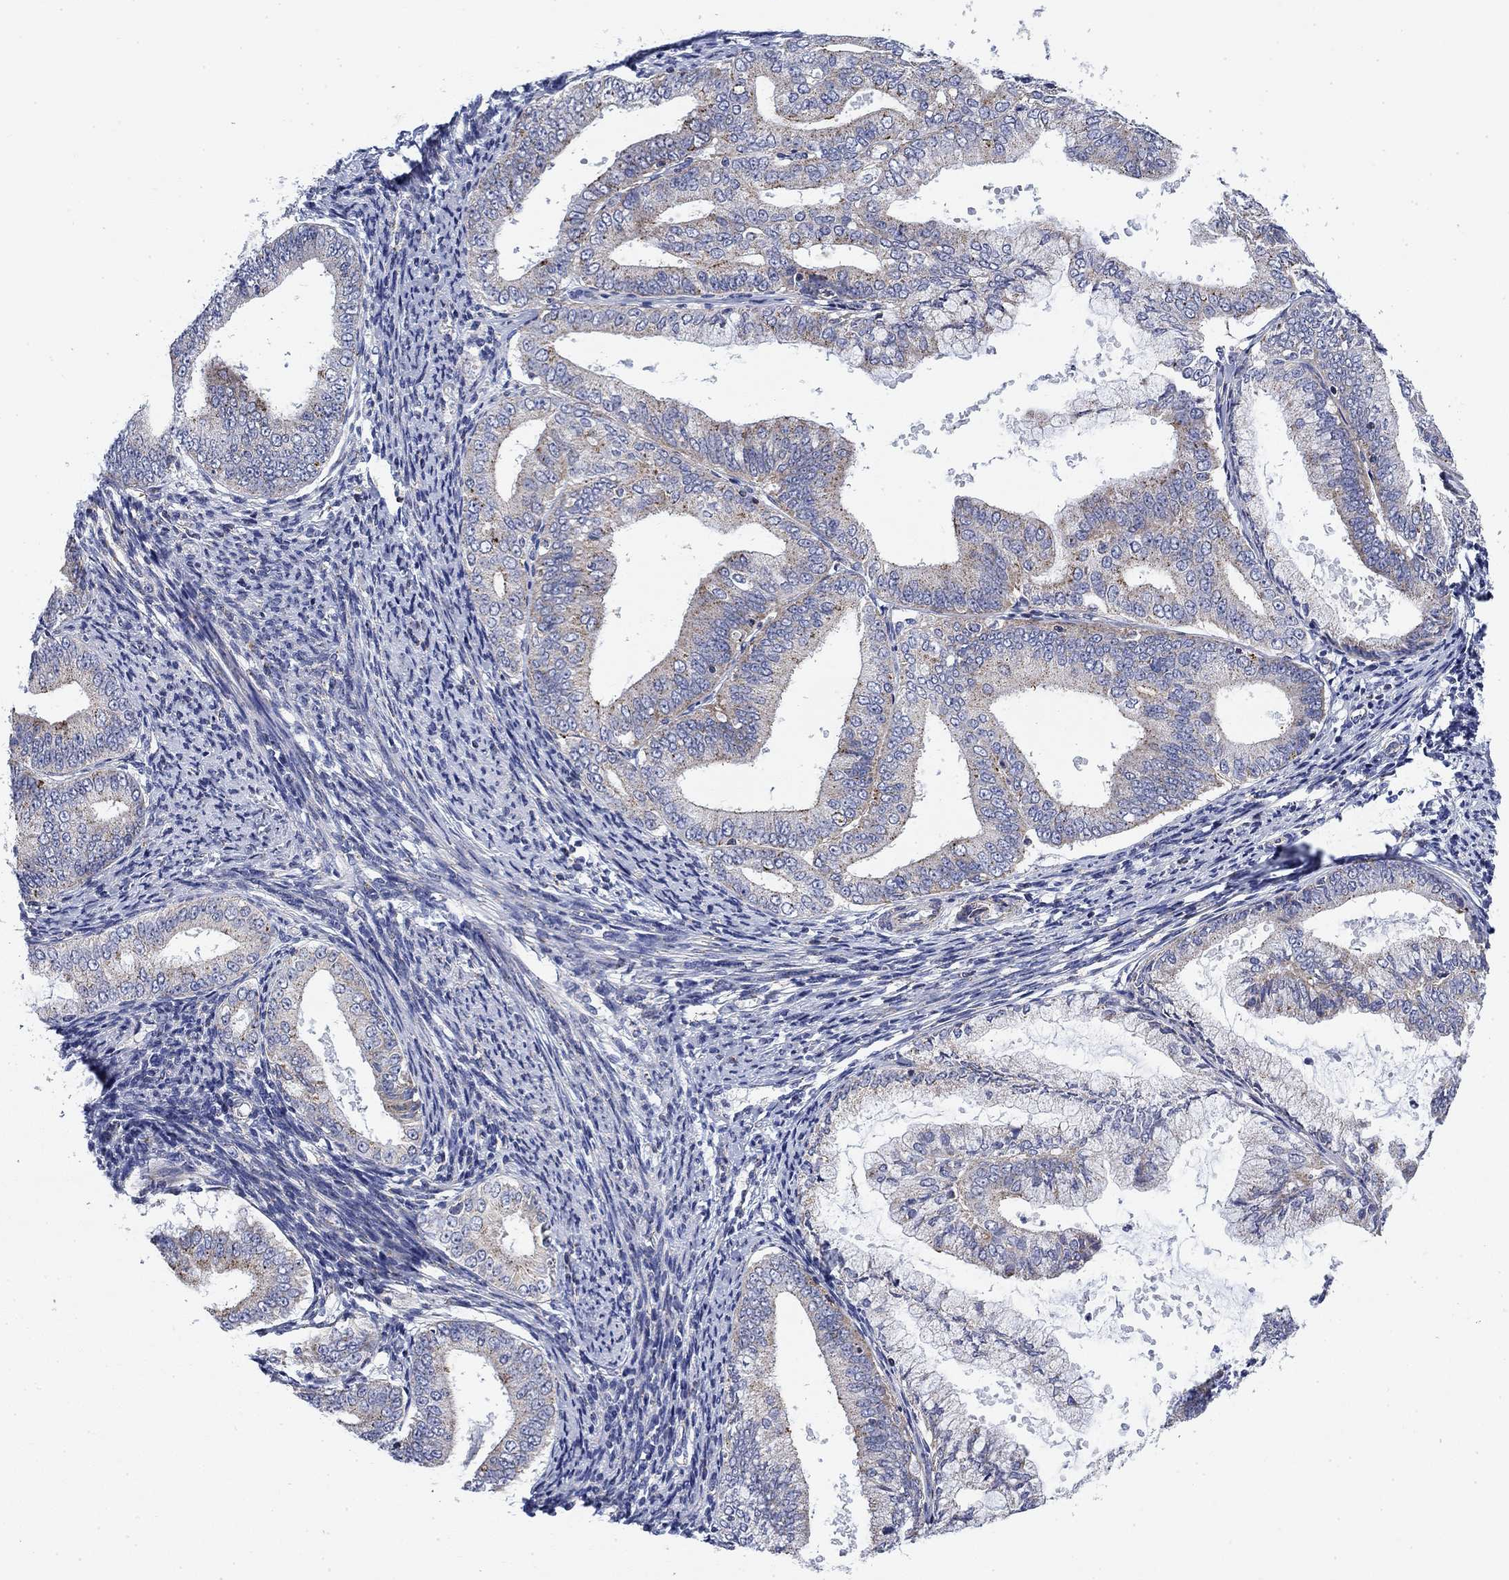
{"staining": {"intensity": "moderate", "quantity": "<25%", "location": "cytoplasmic/membranous"}, "tissue": "endometrial cancer", "cell_type": "Tumor cells", "image_type": "cancer", "snomed": [{"axis": "morphology", "description": "Adenocarcinoma, NOS"}, {"axis": "topography", "description": "Endometrium"}], "caption": "Protein staining shows moderate cytoplasmic/membranous positivity in about <25% of tumor cells in endometrial cancer (adenocarcinoma). (IHC, brightfield microscopy, high magnification).", "gene": "NACAD", "patient": {"sex": "female", "age": 63}}